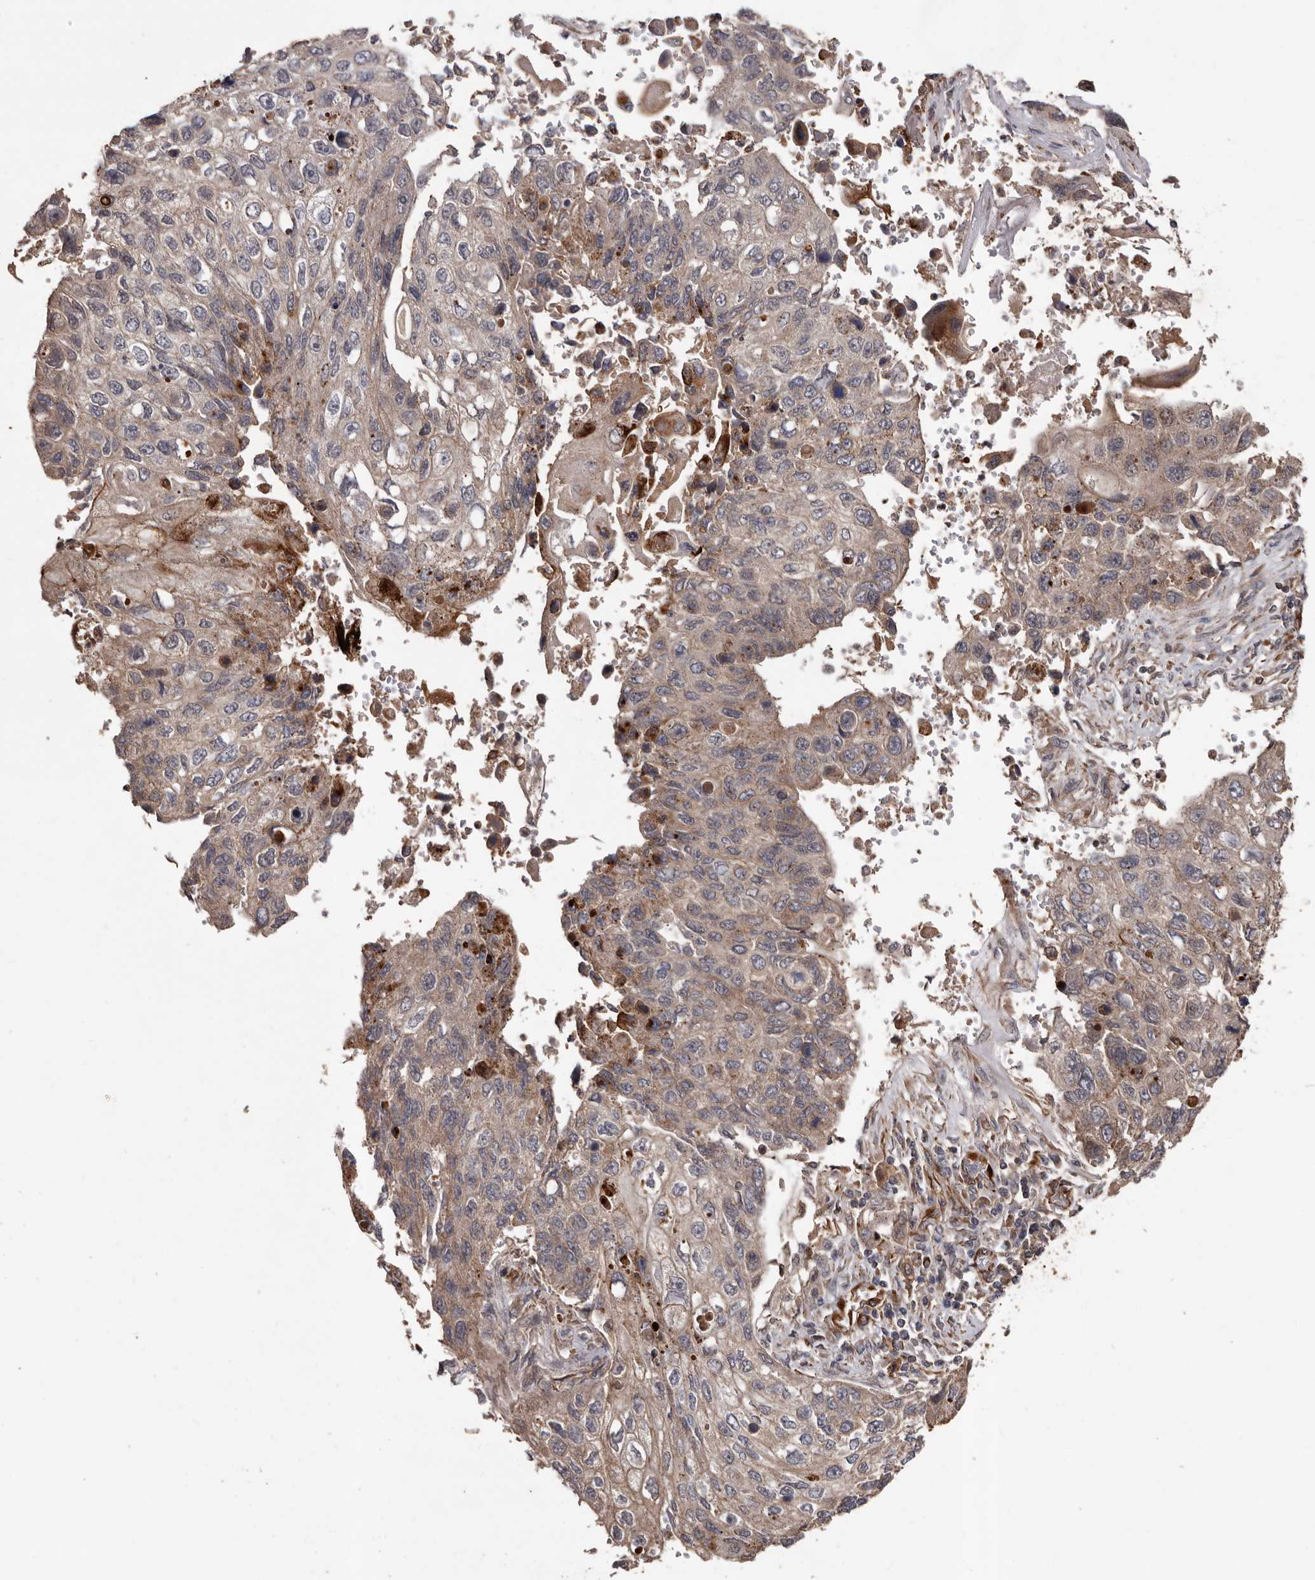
{"staining": {"intensity": "weak", "quantity": "<25%", "location": "cytoplasmic/membranous"}, "tissue": "lung cancer", "cell_type": "Tumor cells", "image_type": "cancer", "snomed": [{"axis": "morphology", "description": "Squamous cell carcinoma, NOS"}, {"axis": "topography", "description": "Lung"}], "caption": "Immunohistochemistry of human lung squamous cell carcinoma demonstrates no expression in tumor cells. (DAB (3,3'-diaminobenzidine) immunohistochemistry (IHC) with hematoxylin counter stain).", "gene": "BRAT1", "patient": {"sex": "male", "age": 61}}